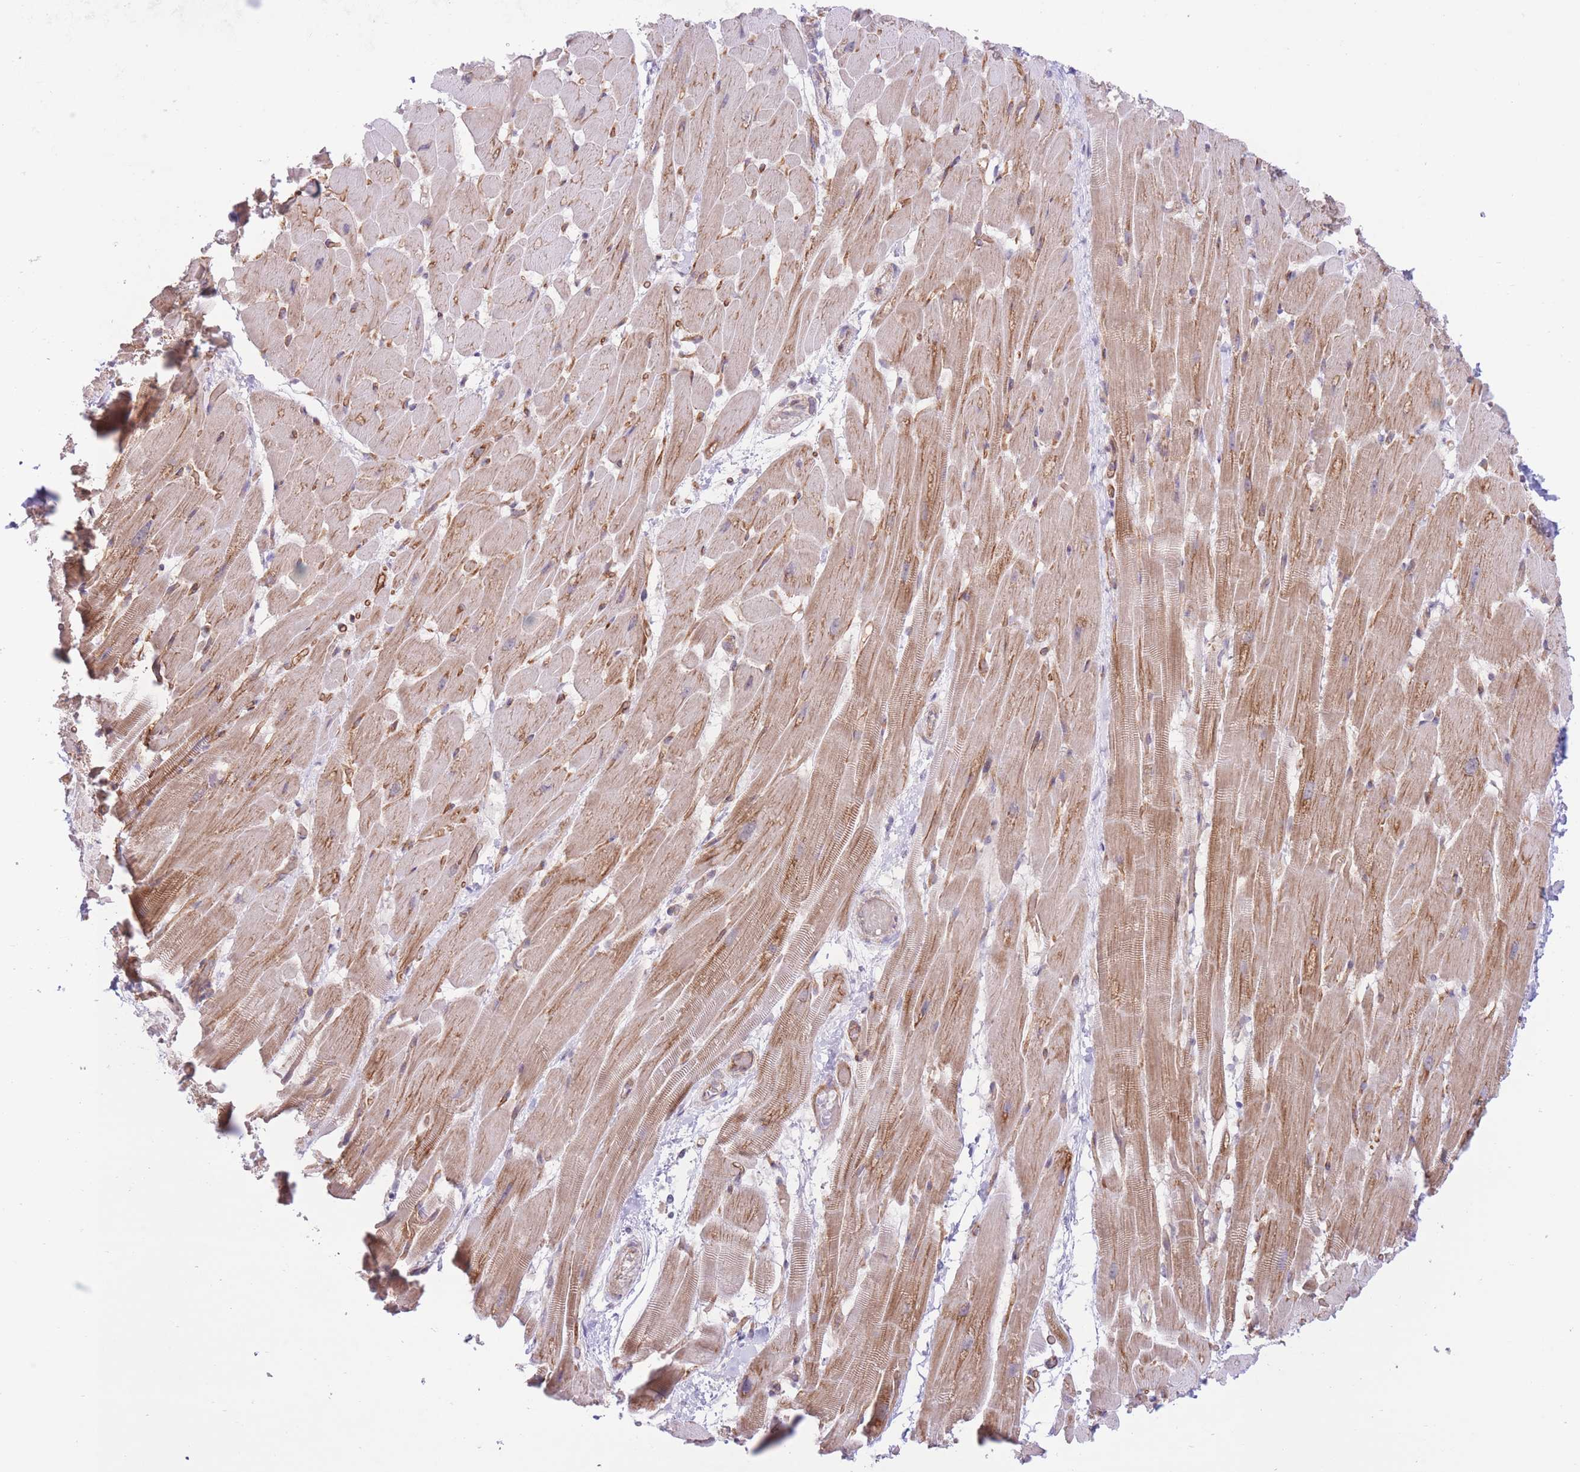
{"staining": {"intensity": "moderate", "quantity": "25%-75%", "location": "cytoplasmic/membranous"}, "tissue": "heart muscle", "cell_type": "Cardiomyocytes", "image_type": "normal", "snomed": [{"axis": "morphology", "description": "Normal tissue, NOS"}, {"axis": "topography", "description": "Heart"}], "caption": "Moderate cytoplasmic/membranous staining for a protein is present in about 25%-75% of cardiomyocytes of normal heart muscle using immunohistochemistry (IHC).", "gene": "MRPS31", "patient": {"sex": "male", "age": 37}}